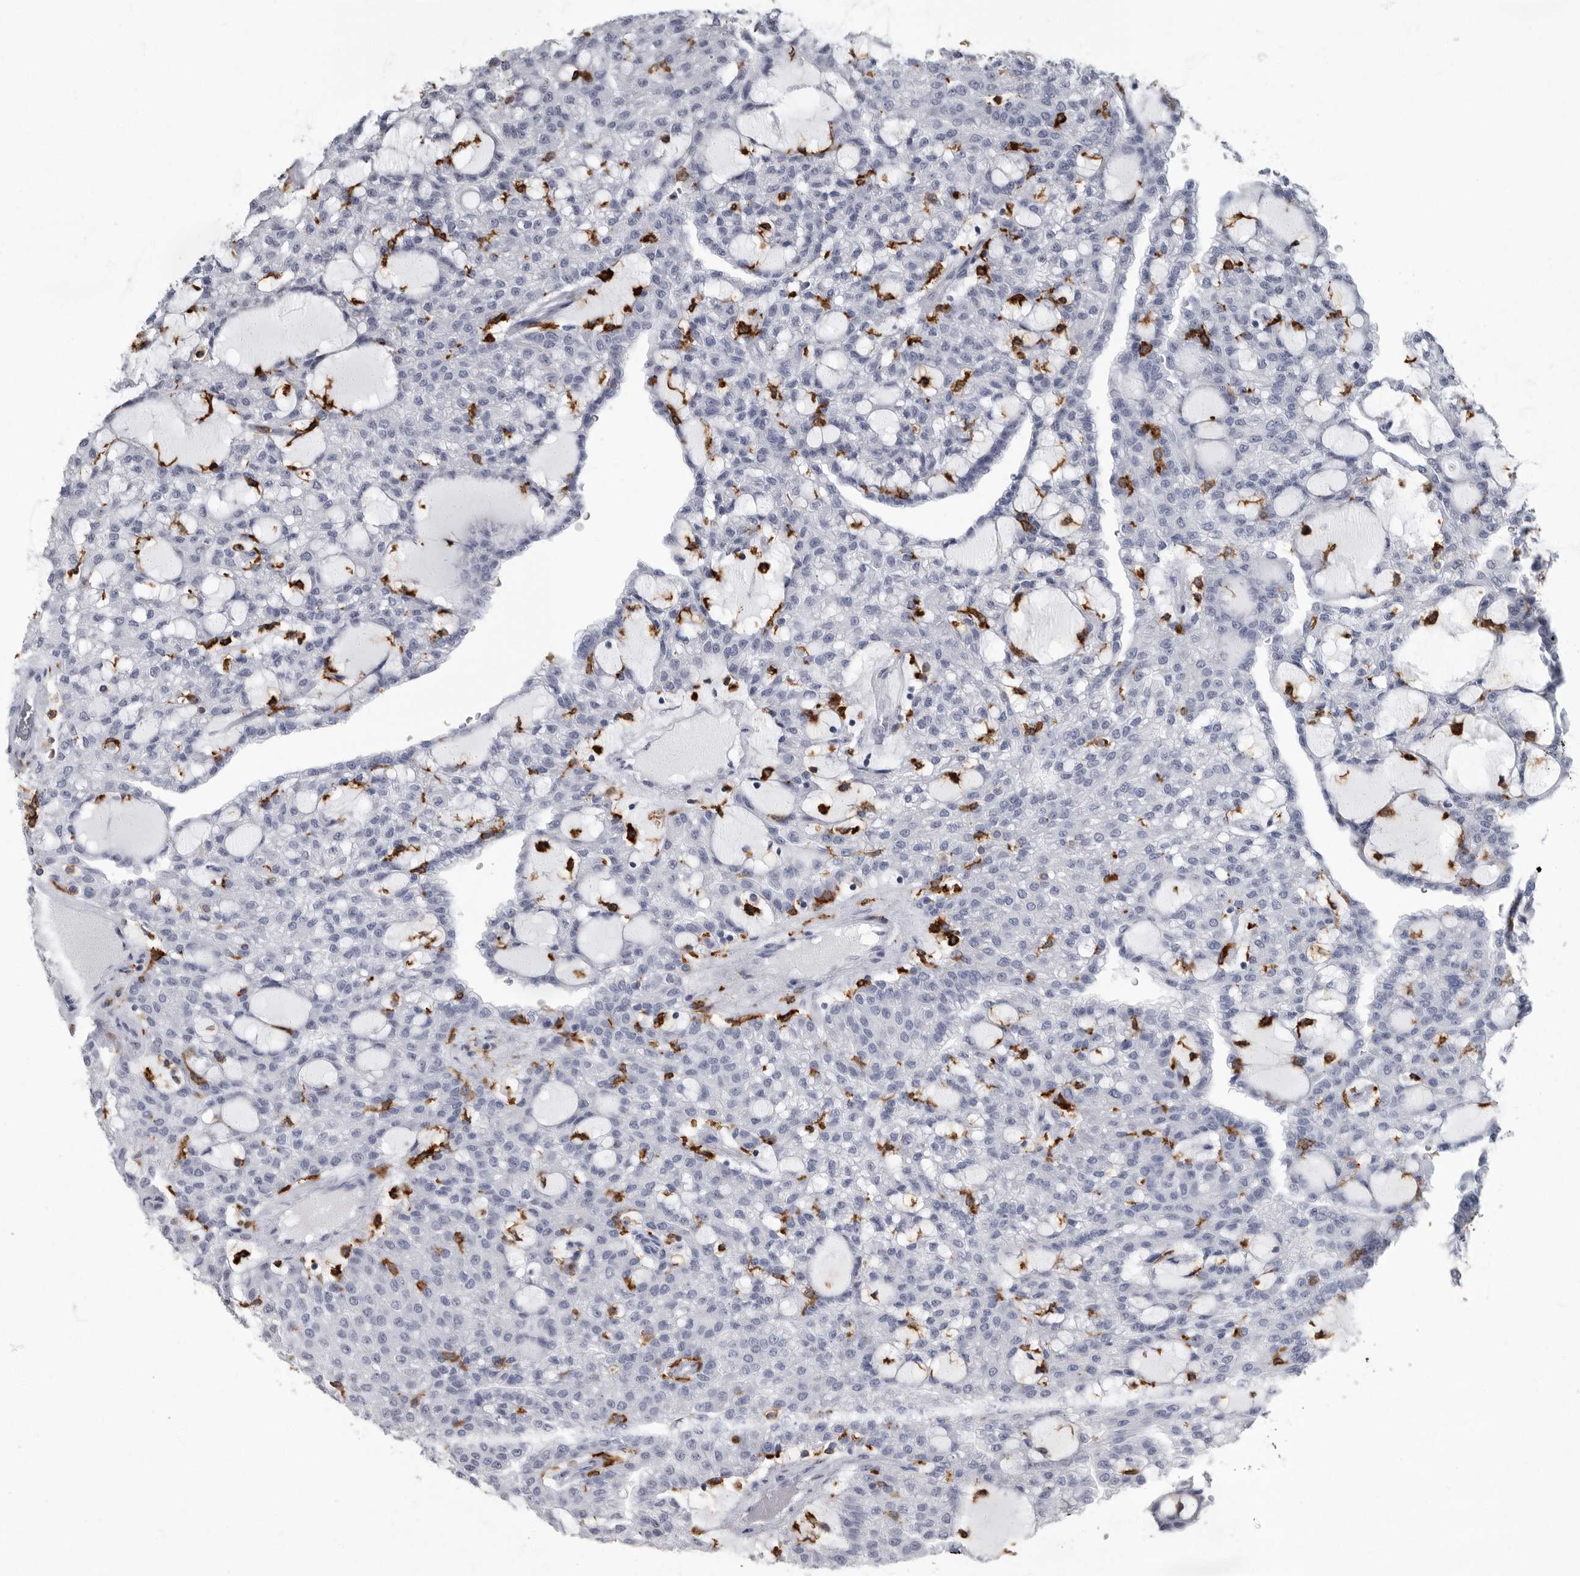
{"staining": {"intensity": "negative", "quantity": "none", "location": "none"}, "tissue": "renal cancer", "cell_type": "Tumor cells", "image_type": "cancer", "snomed": [{"axis": "morphology", "description": "Adenocarcinoma, NOS"}, {"axis": "topography", "description": "Kidney"}], "caption": "An immunohistochemistry (IHC) micrograph of renal cancer (adenocarcinoma) is shown. There is no staining in tumor cells of renal cancer (adenocarcinoma). (Stains: DAB (3,3'-diaminobenzidine) IHC with hematoxylin counter stain, Microscopy: brightfield microscopy at high magnification).", "gene": "FCER1G", "patient": {"sex": "male", "age": 63}}